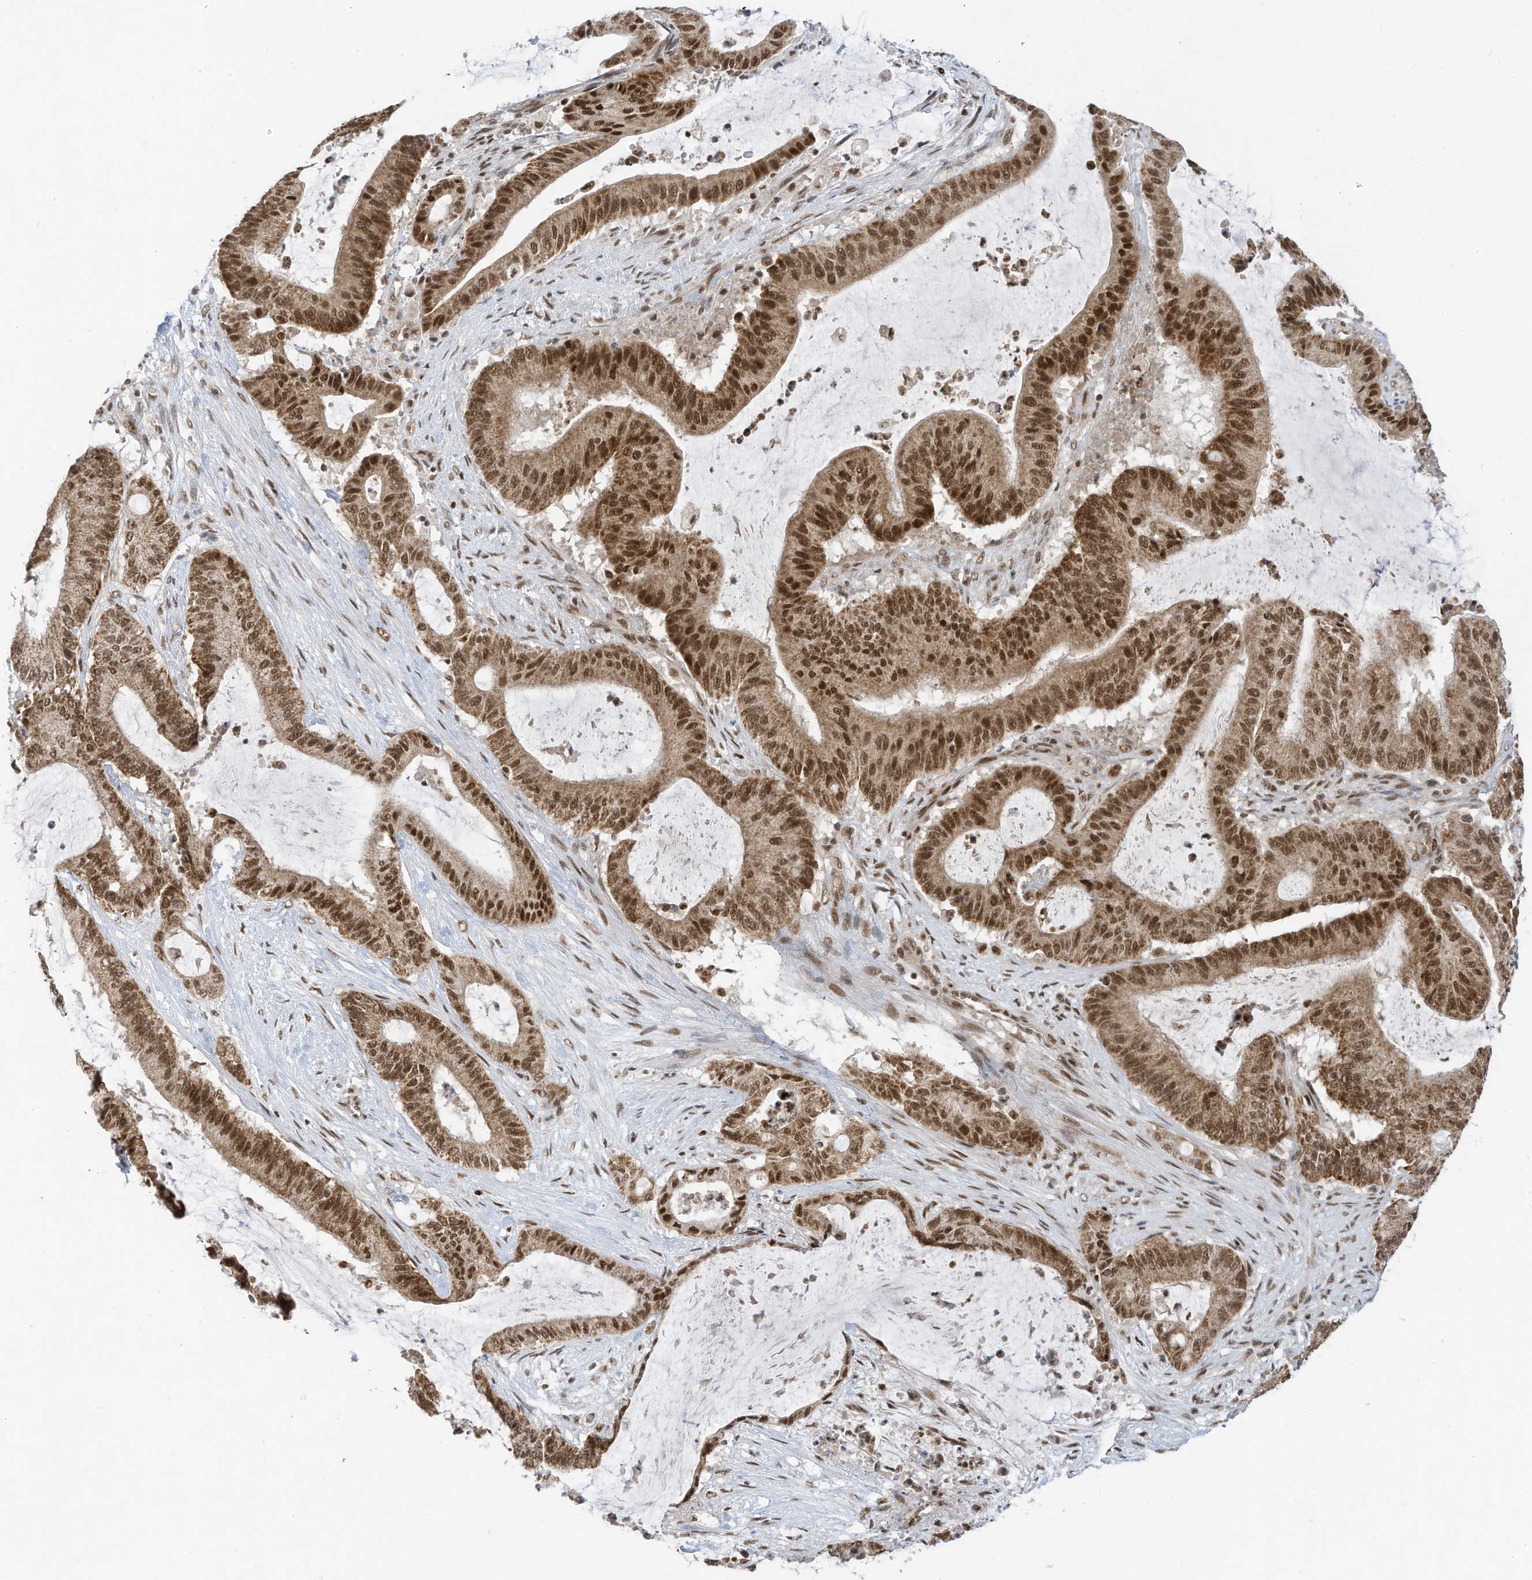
{"staining": {"intensity": "strong", "quantity": ">75%", "location": "cytoplasmic/membranous,nuclear"}, "tissue": "liver cancer", "cell_type": "Tumor cells", "image_type": "cancer", "snomed": [{"axis": "morphology", "description": "Normal tissue, NOS"}, {"axis": "morphology", "description": "Cholangiocarcinoma"}, {"axis": "topography", "description": "Liver"}, {"axis": "topography", "description": "Peripheral nerve tissue"}], "caption": "Immunohistochemical staining of human liver cholangiocarcinoma demonstrates strong cytoplasmic/membranous and nuclear protein expression in about >75% of tumor cells.", "gene": "AURKAIP1", "patient": {"sex": "female", "age": 73}}